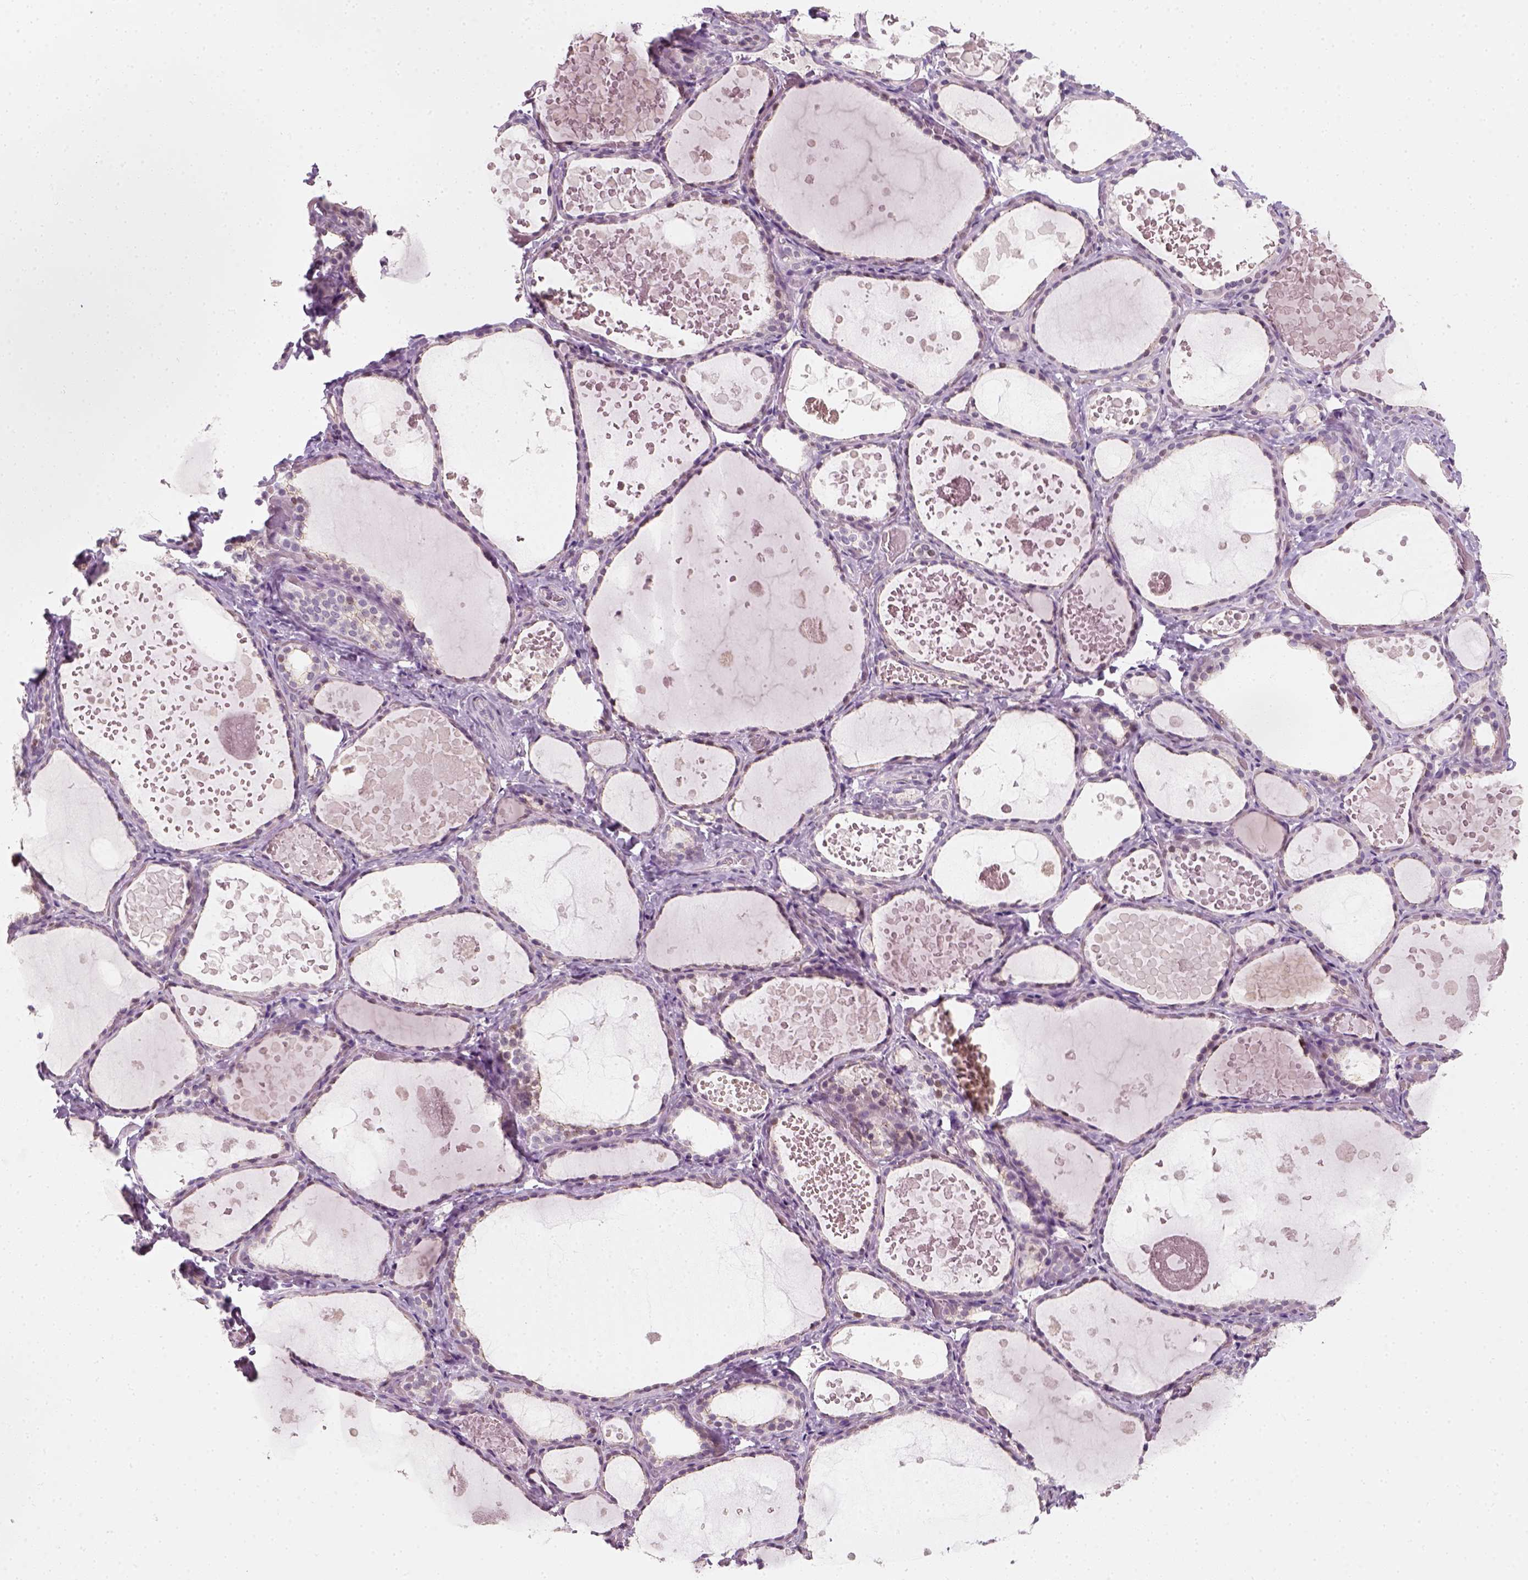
{"staining": {"intensity": "negative", "quantity": "none", "location": "none"}, "tissue": "thyroid gland", "cell_type": "Glandular cells", "image_type": "normal", "snomed": [{"axis": "morphology", "description": "Normal tissue, NOS"}, {"axis": "topography", "description": "Thyroid gland"}], "caption": "The image demonstrates no staining of glandular cells in benign thyroid gland.", "gene": "TP53", "patient": {"sex": "female", "age": 56}}